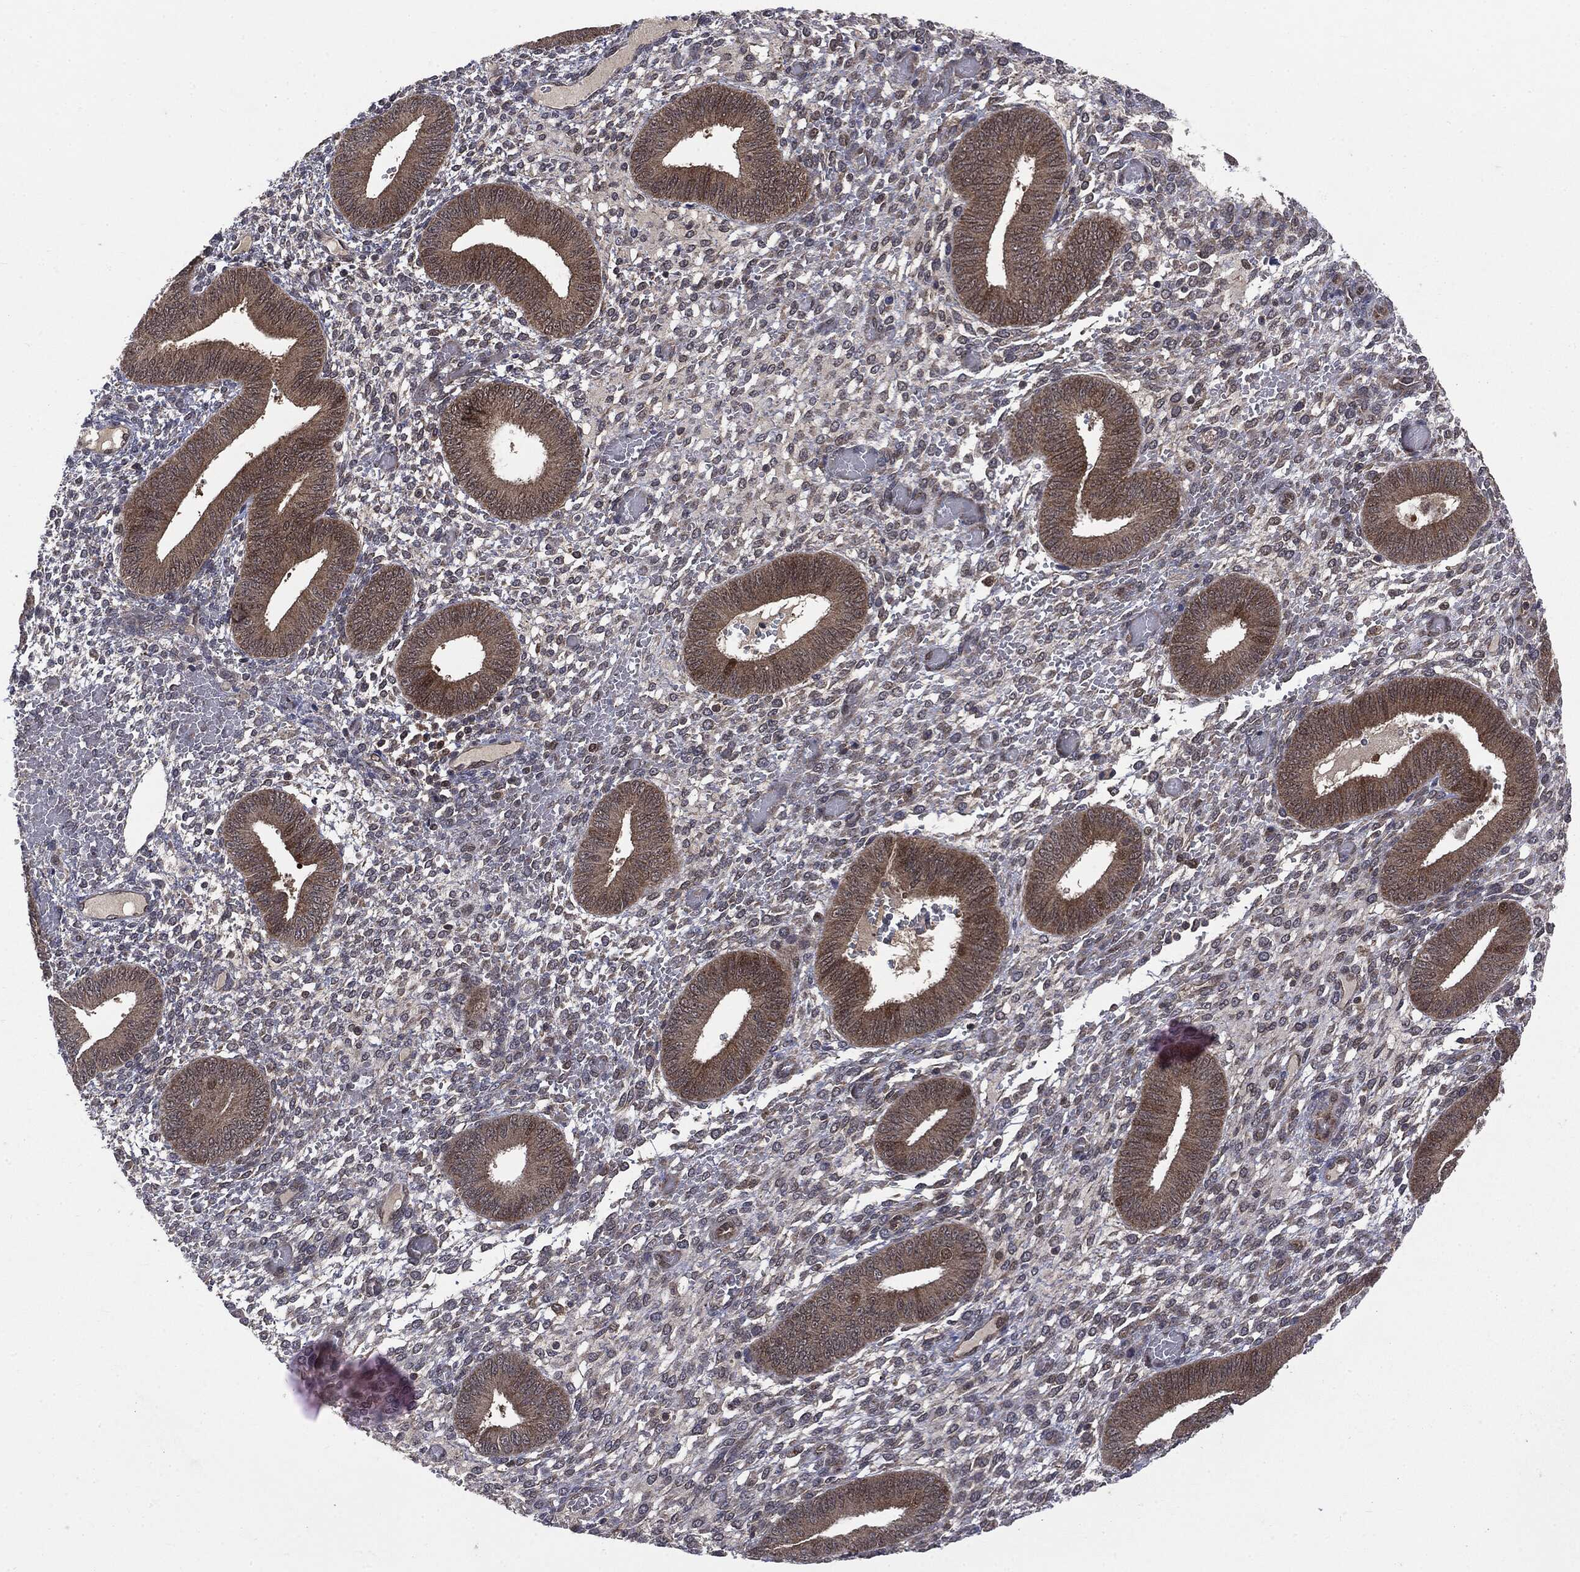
{"staining": {"intensity": "negative", "quantity": "none", "location": "none"}, "tissue": "endometrium", "cell_type": "Cells in endometrial stroma", "image_type": "normal", "snomed": [{"axis": "morphology", "description": "Normal tissue, NOS"}, {"axis": "topography", "description": "Endometrium"}], "caption": "A high-resolution micrograph shows immunohistochemistry staining of benign endometrium, which demonstrates no significant staining in cells in endometrial stroma. (Brightfield microscopy of DAB (3,3'-diaminobenzidine) IHC at high magnification).", "gene": "PTPA", "patient": {"sex": "female", "age": 42}}